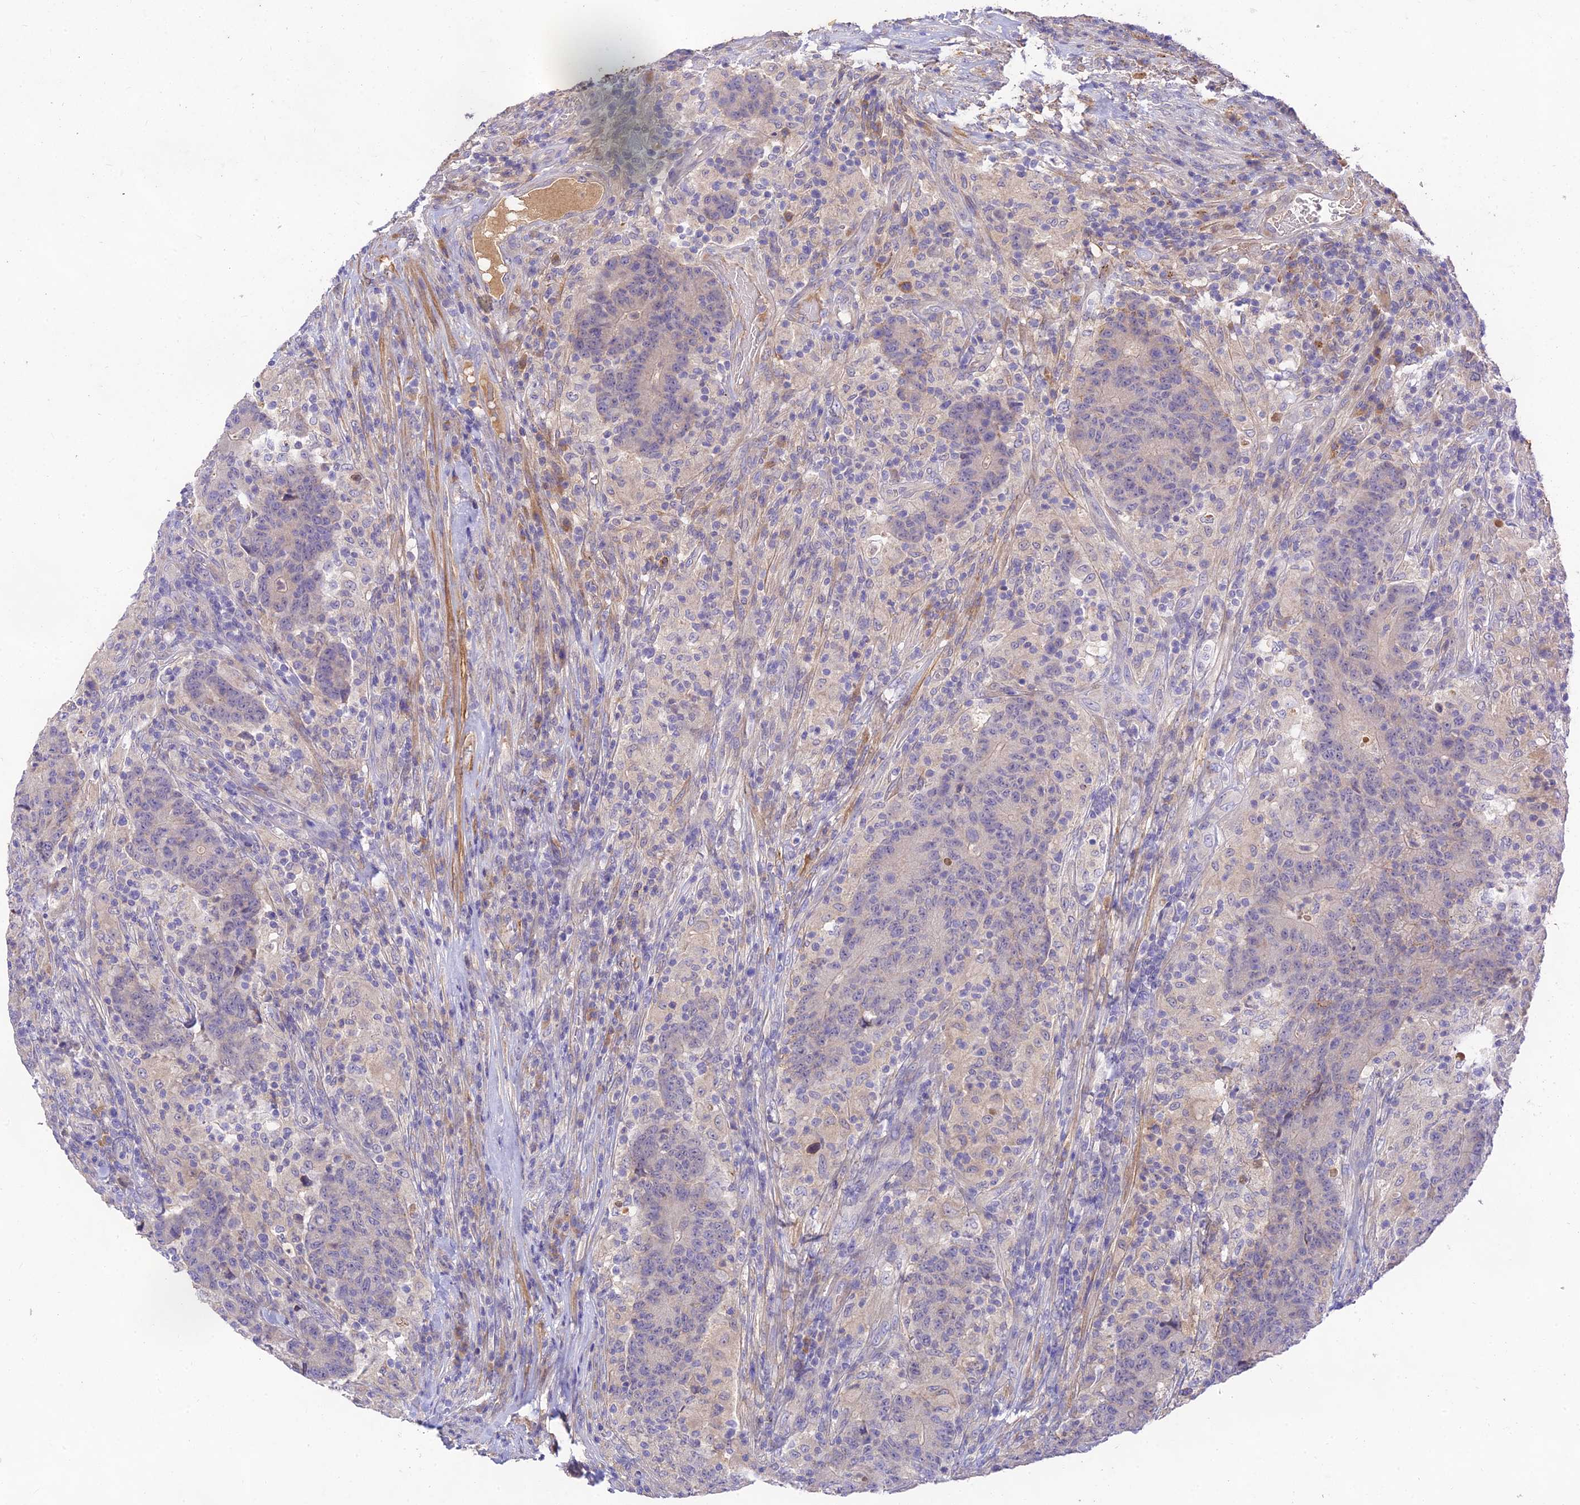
{"staining": {"intensity": "negative", "quantity": "none", "location": "none"}, "tissue": "colorectal cancer", "cell_type": "Tumor cells", "image_type": "cancer", "snomed": [{"axis": "morphology", "description": "Adenocarcinoma, NOS"}, {"axis": "topography", "description": "Colon"}], "caption": "Colorectal cancer (adenocarcinoma) was stained to show a protein in brown. There is no significant positivity in tumor cells.", "gene": "ACSM5", "patient": {"sex": "female", "age": 75}}